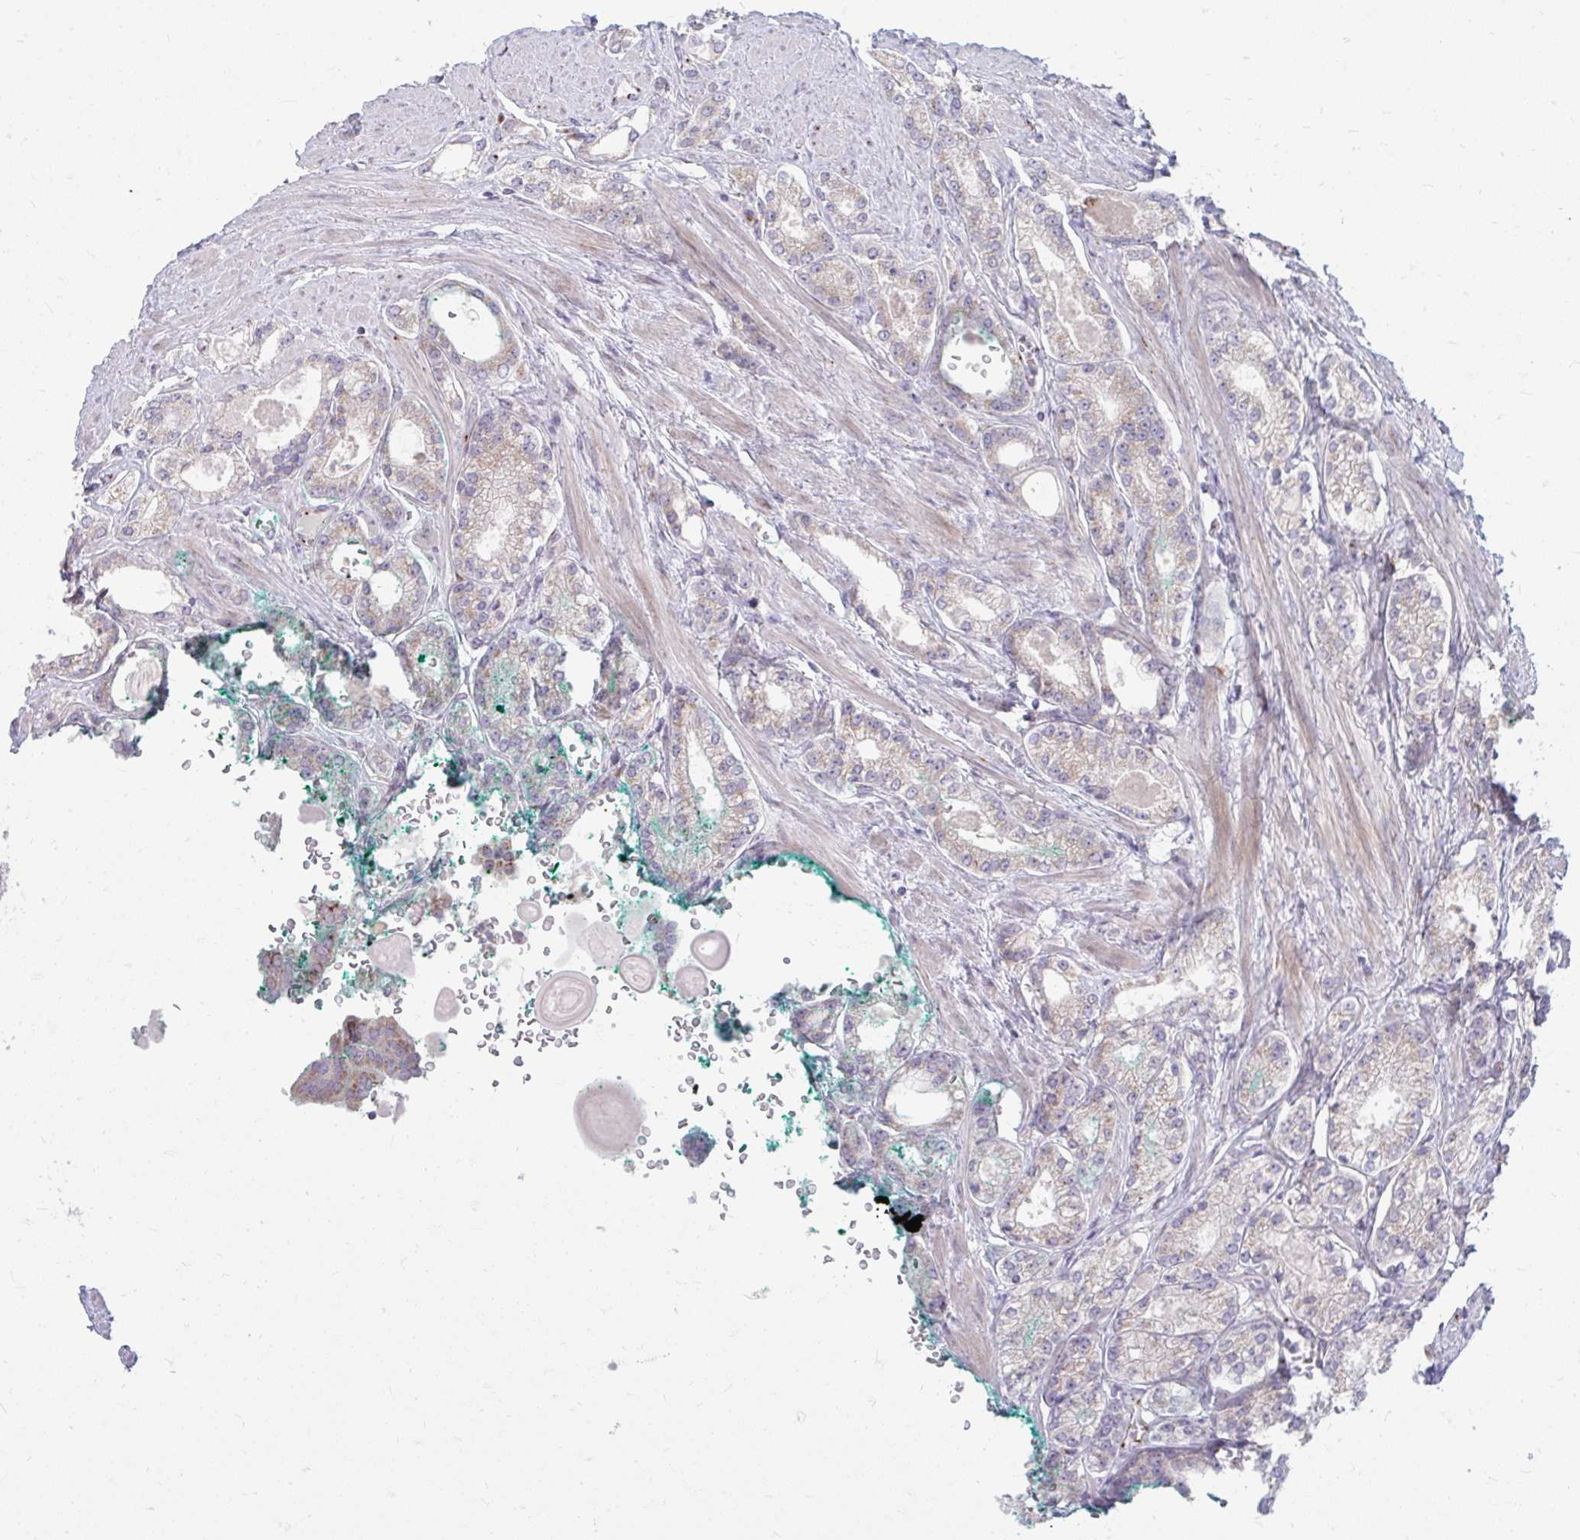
{"staining": {"intensity": "moderate", "quantity": "25%-75%", "location": "cytoplasmic/membranous"}, "tissue": "prostate cancer", "cell_type": "Tumor cells", "image_type": "cancer", "snomed": [{"axis": "morphology", "description": "Adenocarcinoma, High grade"}, {"axis": "topography", "description": "Prostate"}], "caption": "Immunohistochemical staining of human prostate cancer (adenocarcinoma (high-grade)) displays moderate cytoplasmic/membranous protein expression in about 25%-75% of tumor cells.", "gene": "RAB6B", "patient": {"sex": "male", "age": 68}}